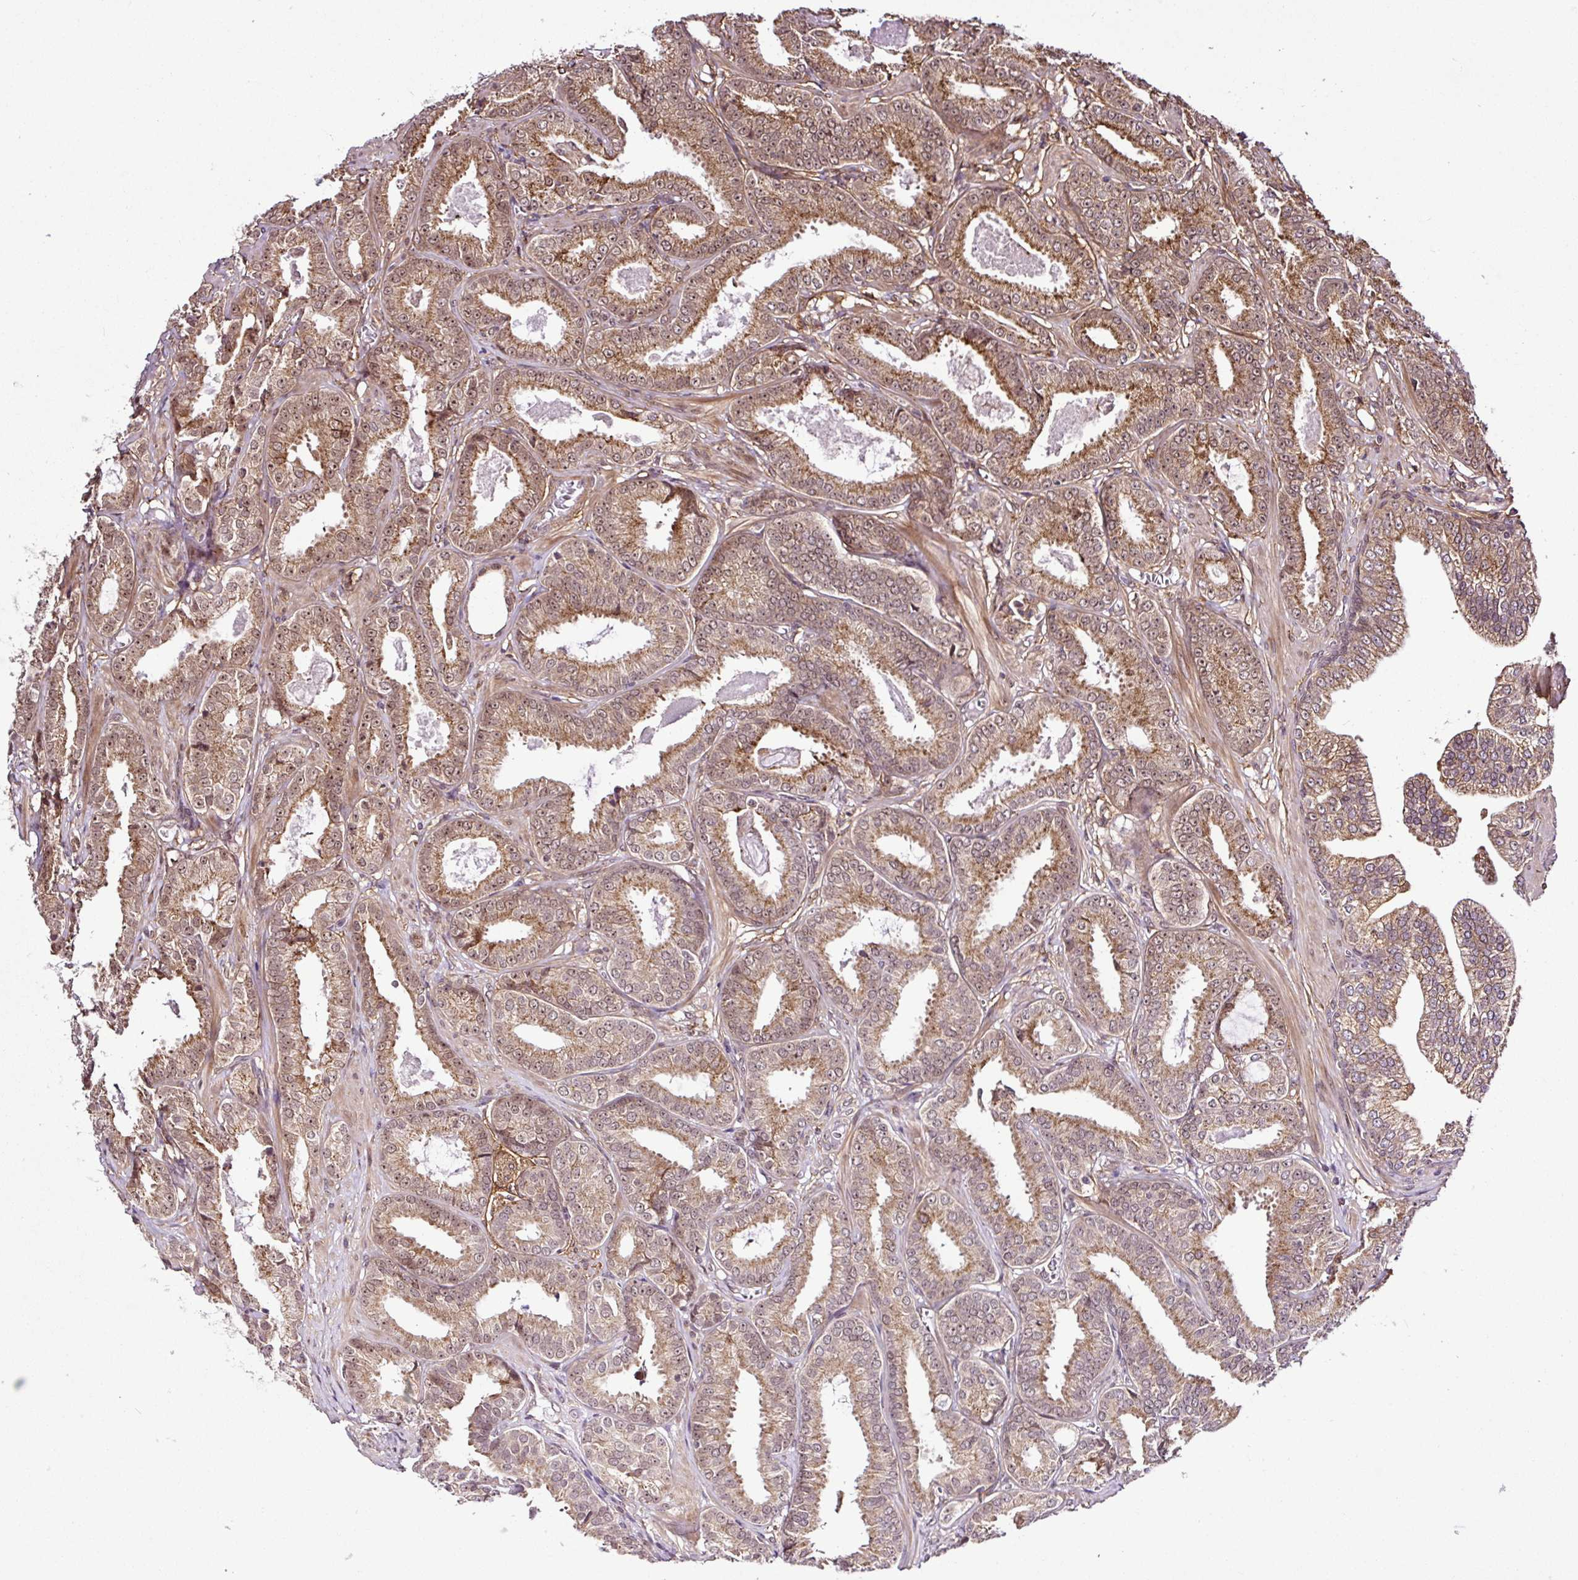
{"staining": {"intensity": "moderate", "quantity": ">75%", "location": "cytoplasmic/membranous,nuclear"}, "tissue": "prostate cancer", "cell_type": "Tumor cells", "image_type": "cancer", "snomed": [{"axis": "morphology", "description": "Adenocarcinoma, High grade"}, {"axis": "topography", "description": "Prostate"}], "caption": "This histopathology image exhibits immunohistochemistry (IHC) staining of human prostate high-grade adenocarcinoma, with medium moderate cytoplasmic/membranous and nuclear expression in about >75% of tumor cells.", "gene": "FAM153A", "patient": {"sex": "male", "age": 71}}